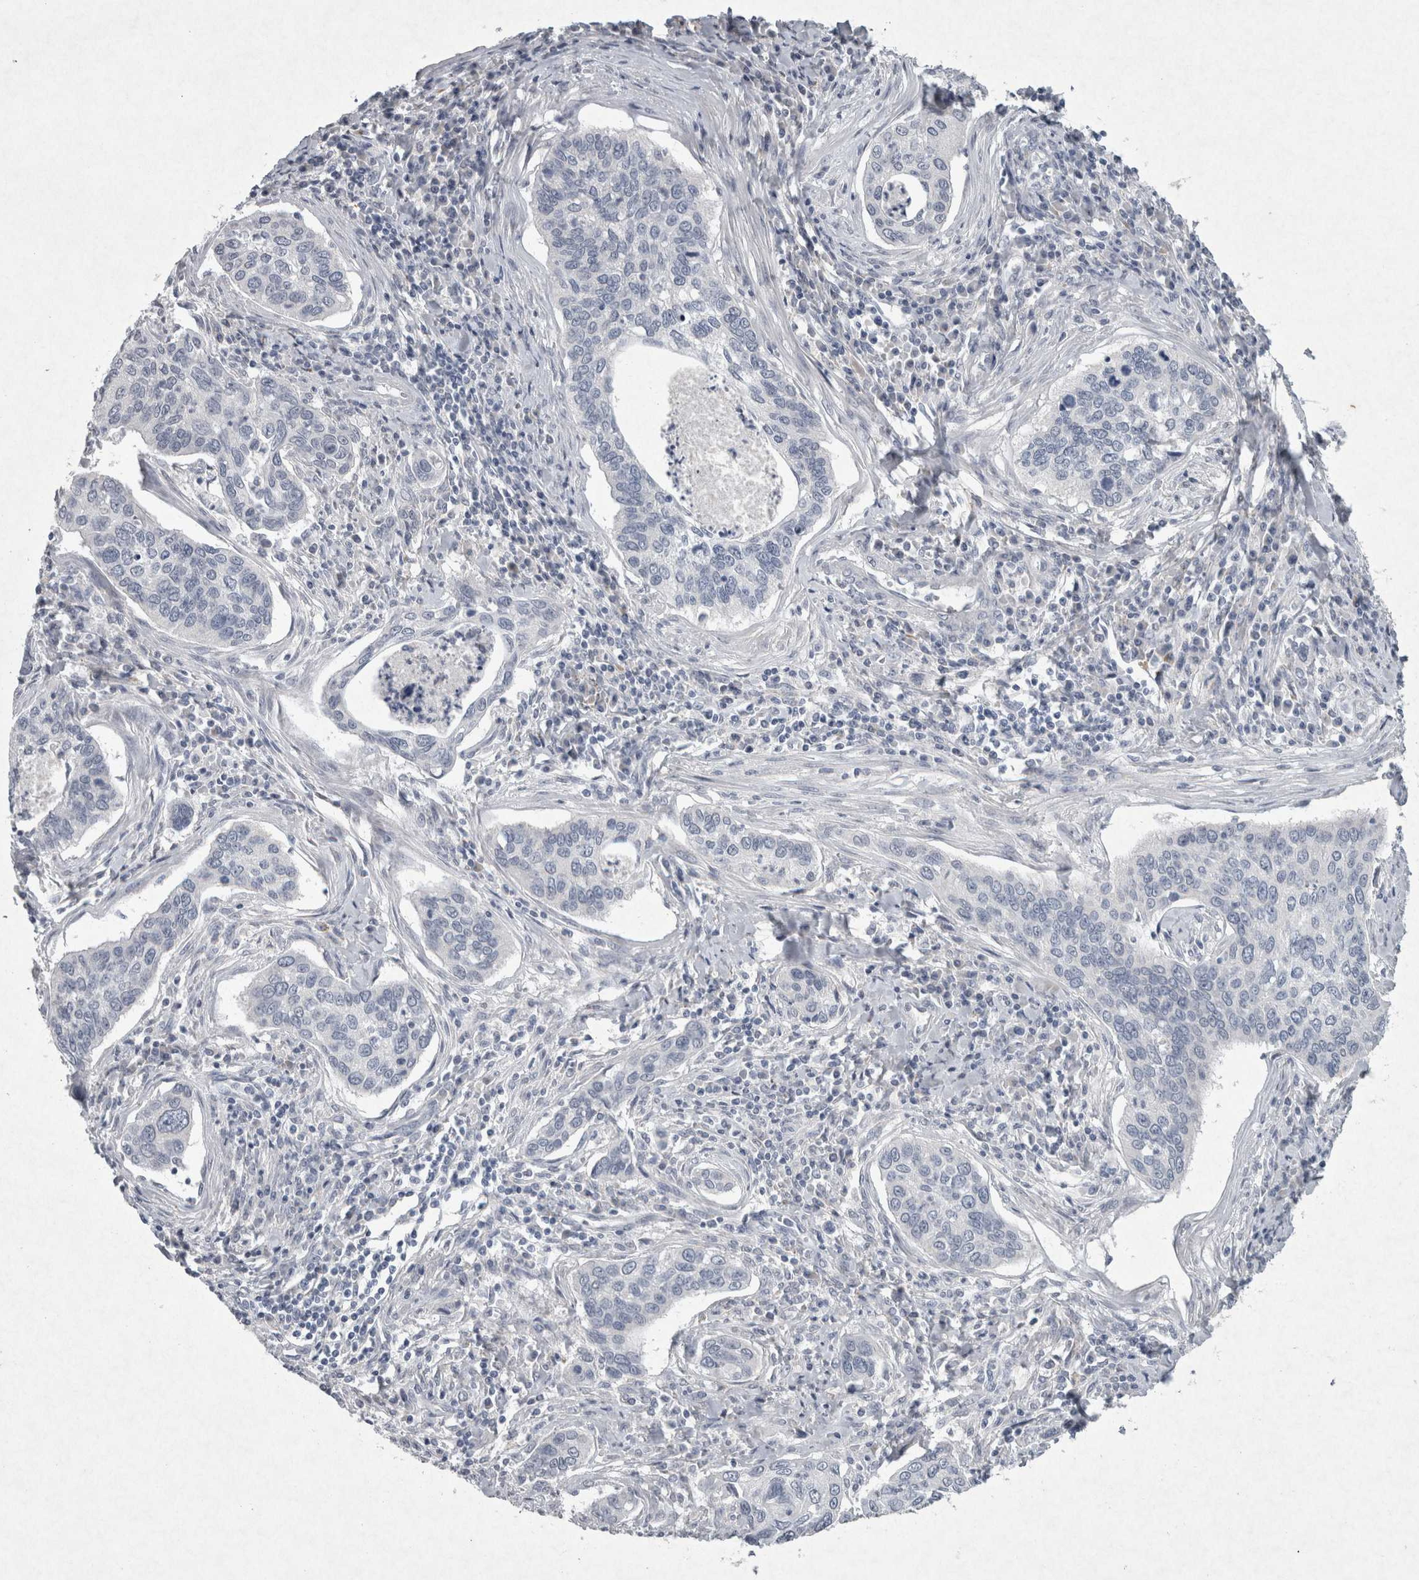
{"staining": {"intensity": "negative", "quantity": "none", "location": "none"}, "tissue": "cervical cancer", "cell_type": "Tumor cells", "image_type": "cancer", "snomed": [{"axis": "morphology", "description": "Squamous cell carcinoma, NOS"}, {"axis": "topography", "description": "Cervix"}], "caption": "The image shows no significant positivity in tumor cells of cervical squamous cell carcinoma.", "gene": "PDX1", "patient": {"sex": "female", "age": 53}}